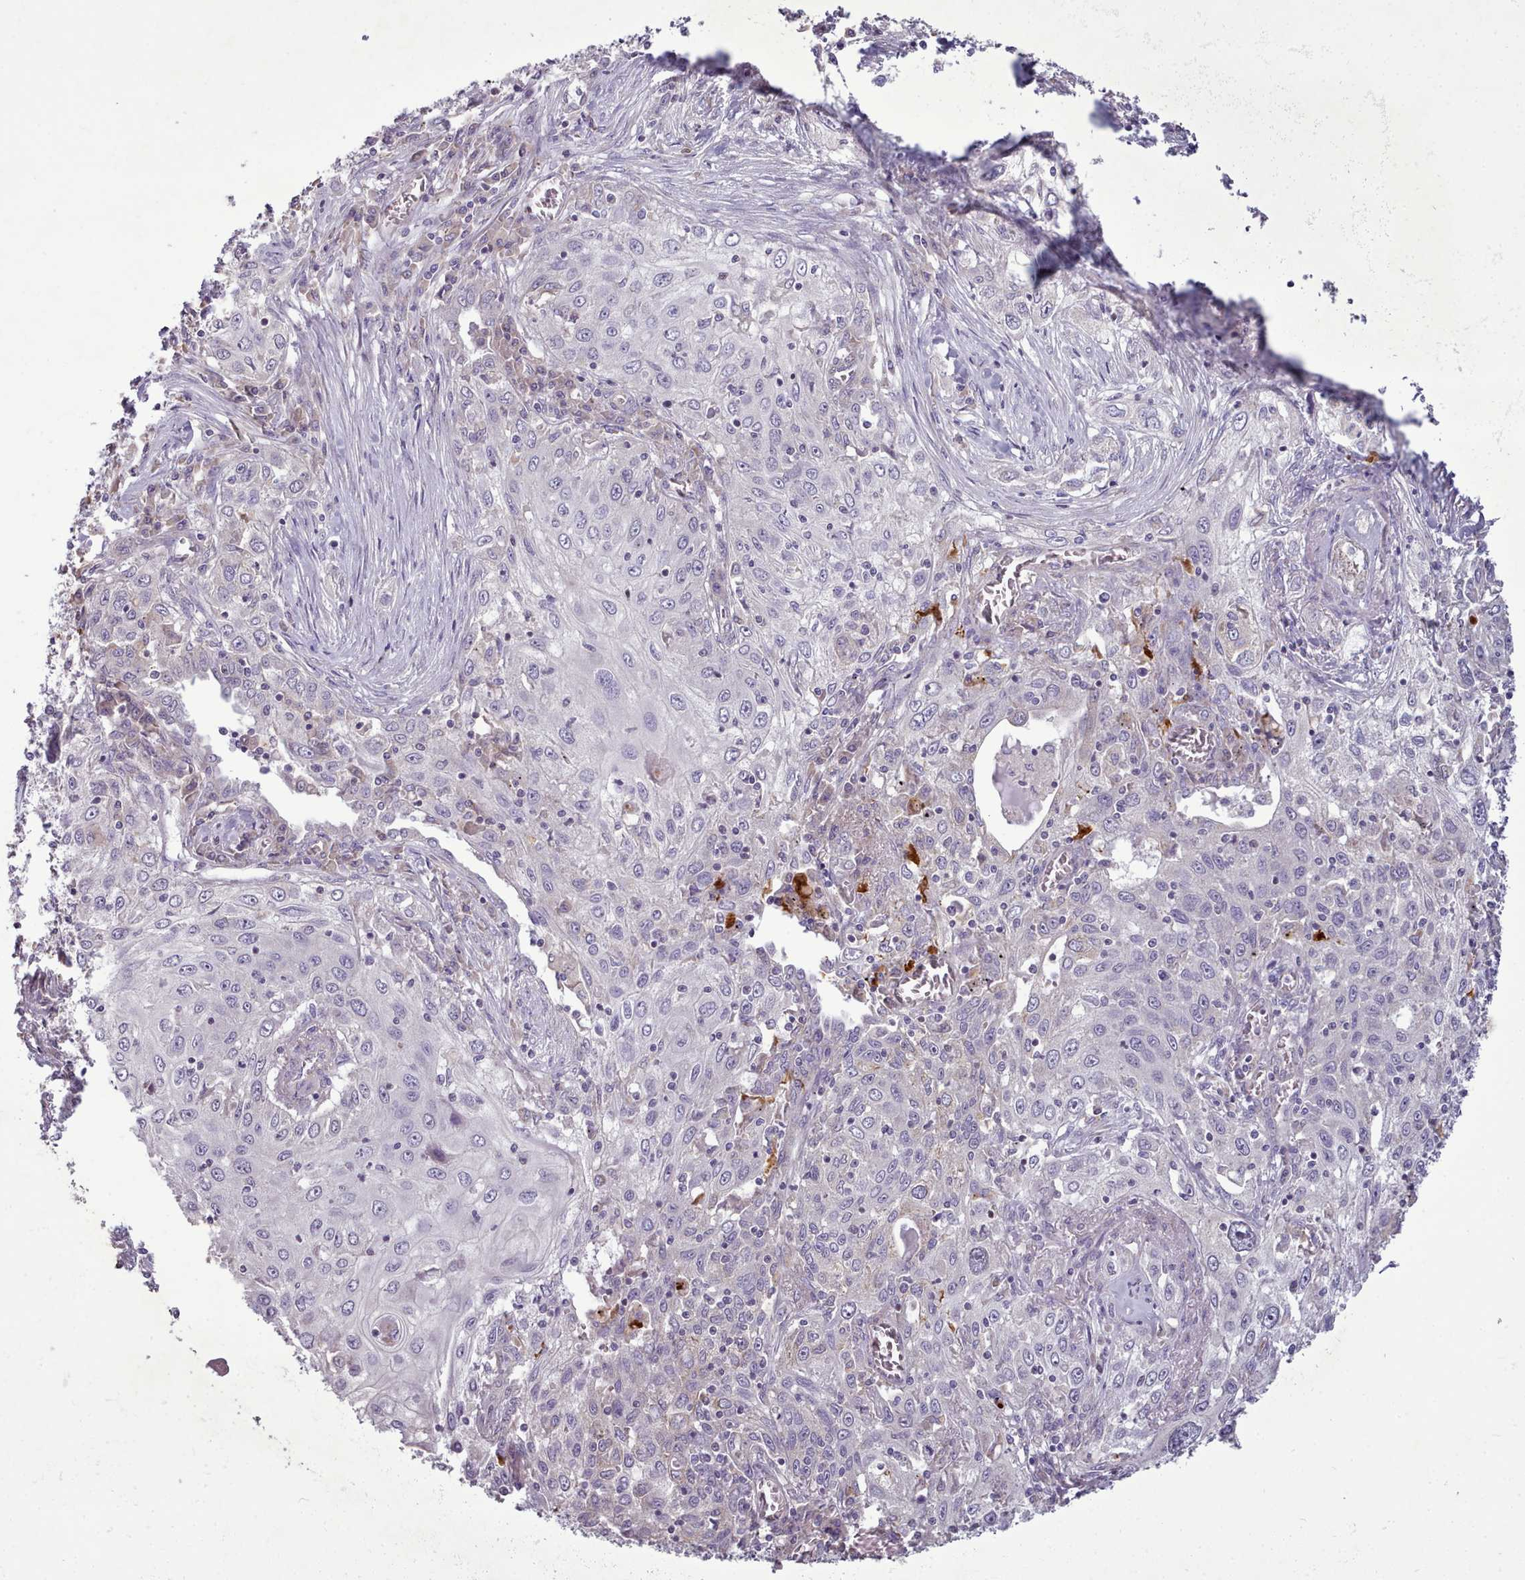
{"staining": {"intensity": "negative", "quantity": "none", "location": "none"}, "tissue": "lung cancer", "cell_type": "Tumor cells", "image_type": "cancer", "snomed": [{"axis": "morphology", "description": "Squamous cell carcinoma, NOS"}, {"axis": "topography", "description": "Lung"}], "caption": "High power microscopy photomicrograph of an IHC photomicrograph of lung cancer, revealing no significant positivity in tumor cells. (DAB (3,3'-diaminobenzidine) immunohistochemistry (IHC) with hematoxylin counter stain).", "gene": "DPF1", "patient": {"sex": "female", "age": 69}}